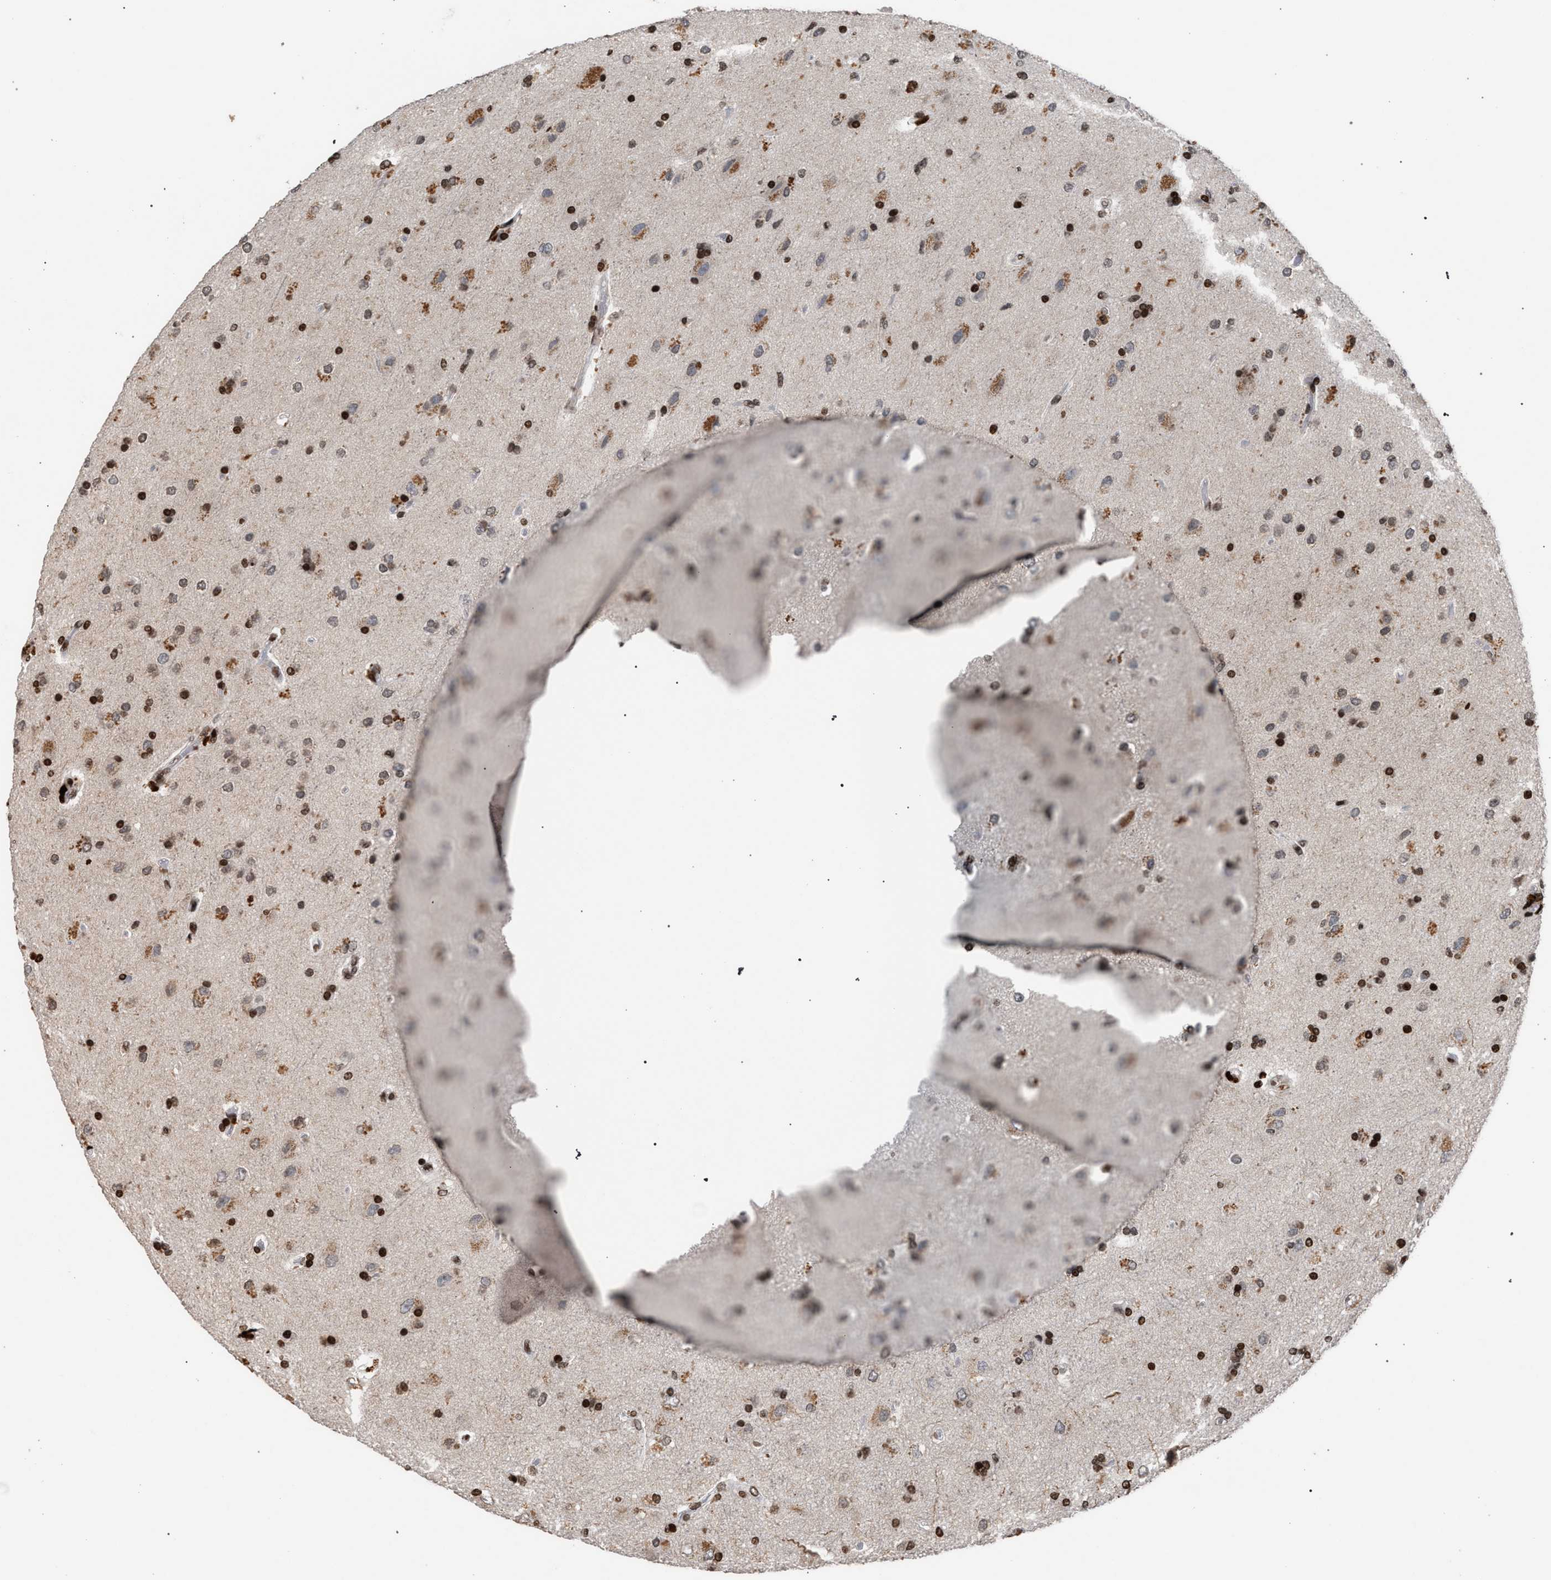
{"staining": {"intensity": "strong", "quantity": ">75%", "location": "nuclear"}, "tissue": "glioma", "cell_type": "Tumor cells", "image_type": "cancer", "snomed": [{"axis": "morphology", "description": "Glioma, malignant, High grade"}, {"axis": "topography", "description": "Brain"}], "caption": "This photomicrograph reveals glioma stained with IHC to label a protein in brown. The nuclear of tumor cells show strong positivity for the protein. Nuclei are counter-stained blue.", "gene": "FOXD3", "patient": {"sex": "male", "age": 72}}